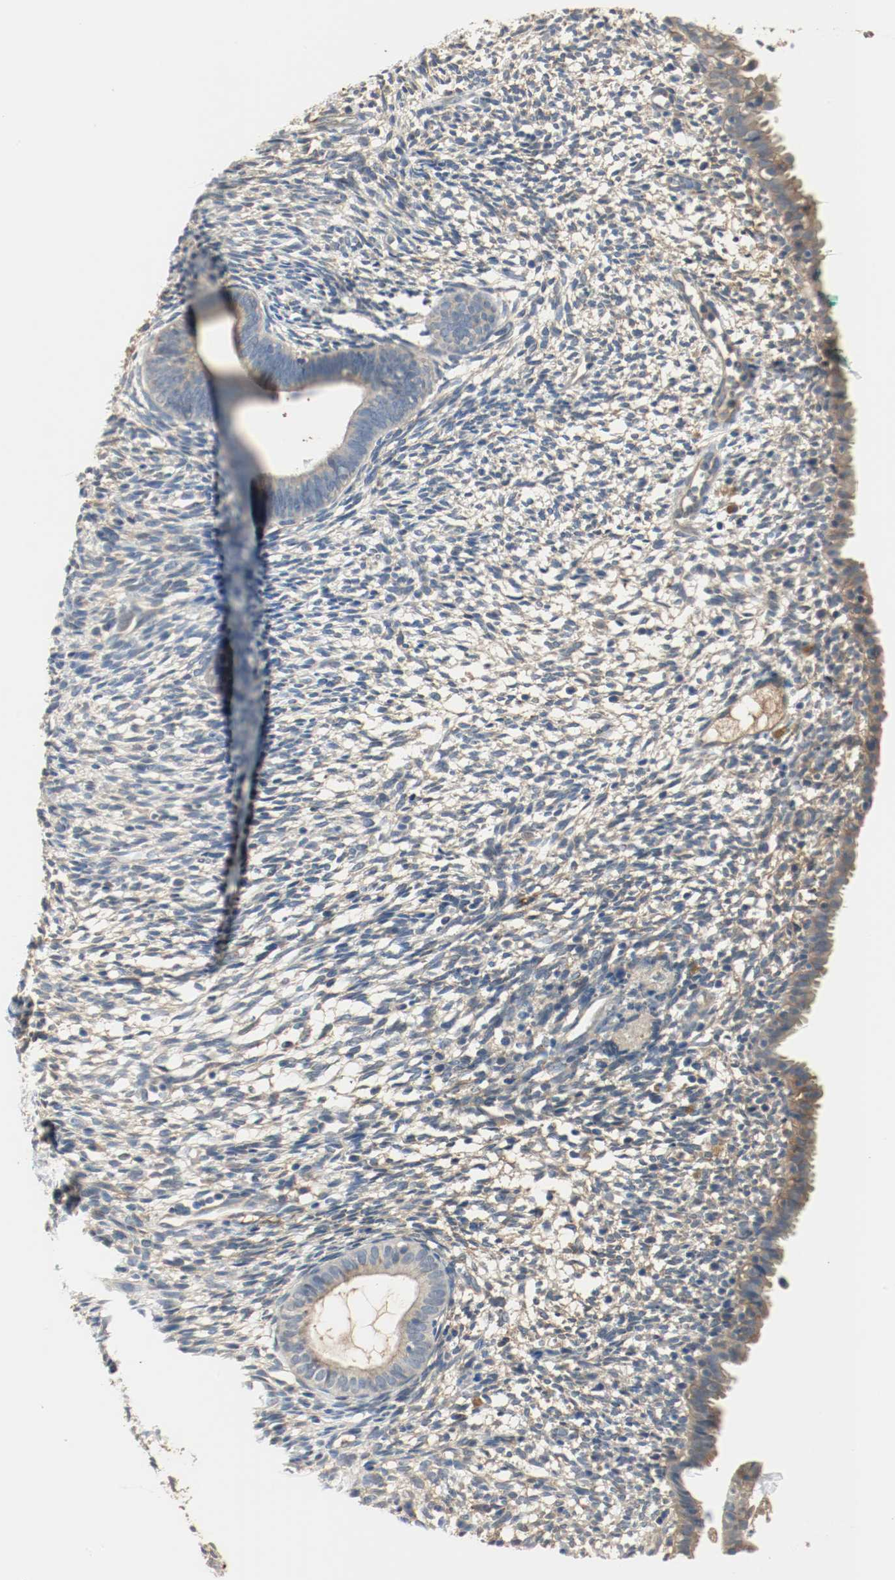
{"staining": {"intensity": "negative", "quantity": "none", "location": "none"}, "tissue": "endometrium", "cell_type": "Cells in endometrial stroma", "image_type": "normal", "snomed": [{"axis": "morphology", "description": "Normal tissue, NOS"}, {"axis": "morphology", "description": "Atrophy, NOS"}, {"axis": "topography", "description": "Uterus"}, {"axis": "topography", "description": "Endometrium"}], "caption": "DAB (3,3'-diaminobenzidine) immunohistochemical staining of unremarkable endometrium exhibits no significant expression in cells in endometrial stroma. (Brightfield microscopy of DAB (3,3'-diaminobenzidine) IHC at high magnification).", "gene": "MELTF", "patient": {"sex": "female", "age": 68}}